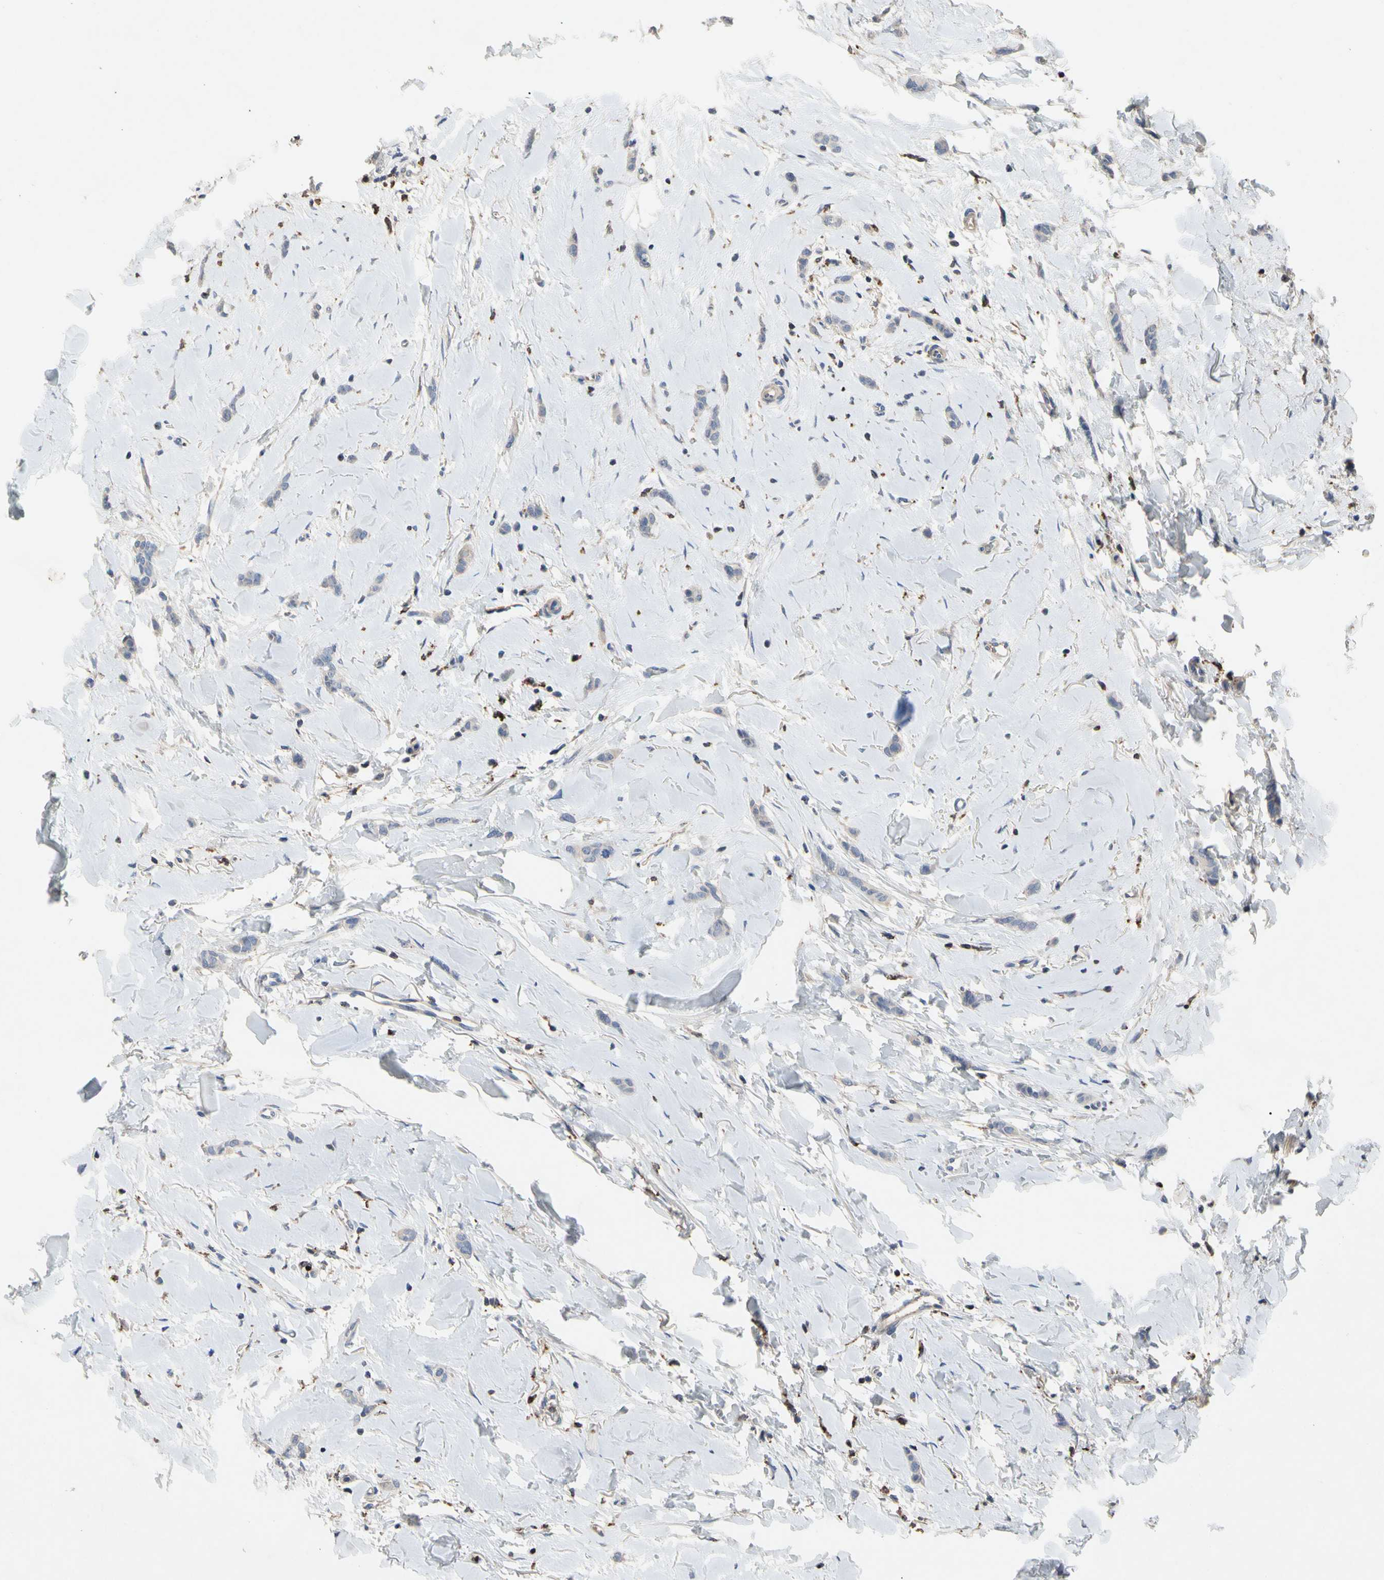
{"staining": {"intensity": "negative", "quantity": "none", "location": "none"}, "tissue": "breast cancer", "cell_type": "Tumor cells", "image_type": "cancer", "snomed": [{"axis": "morphology", "description": "Lobular carcinoma"}, {"axis": "topography", "description": "Skin"}, {"axis": "topography", "description": "Breast"}], "caption": "Immunohistochemistry (IHC) of human breast cancer shows no staining in tumor cells.", "gene": "ADA2", "patient": {"sex": "female", "age": 46}}